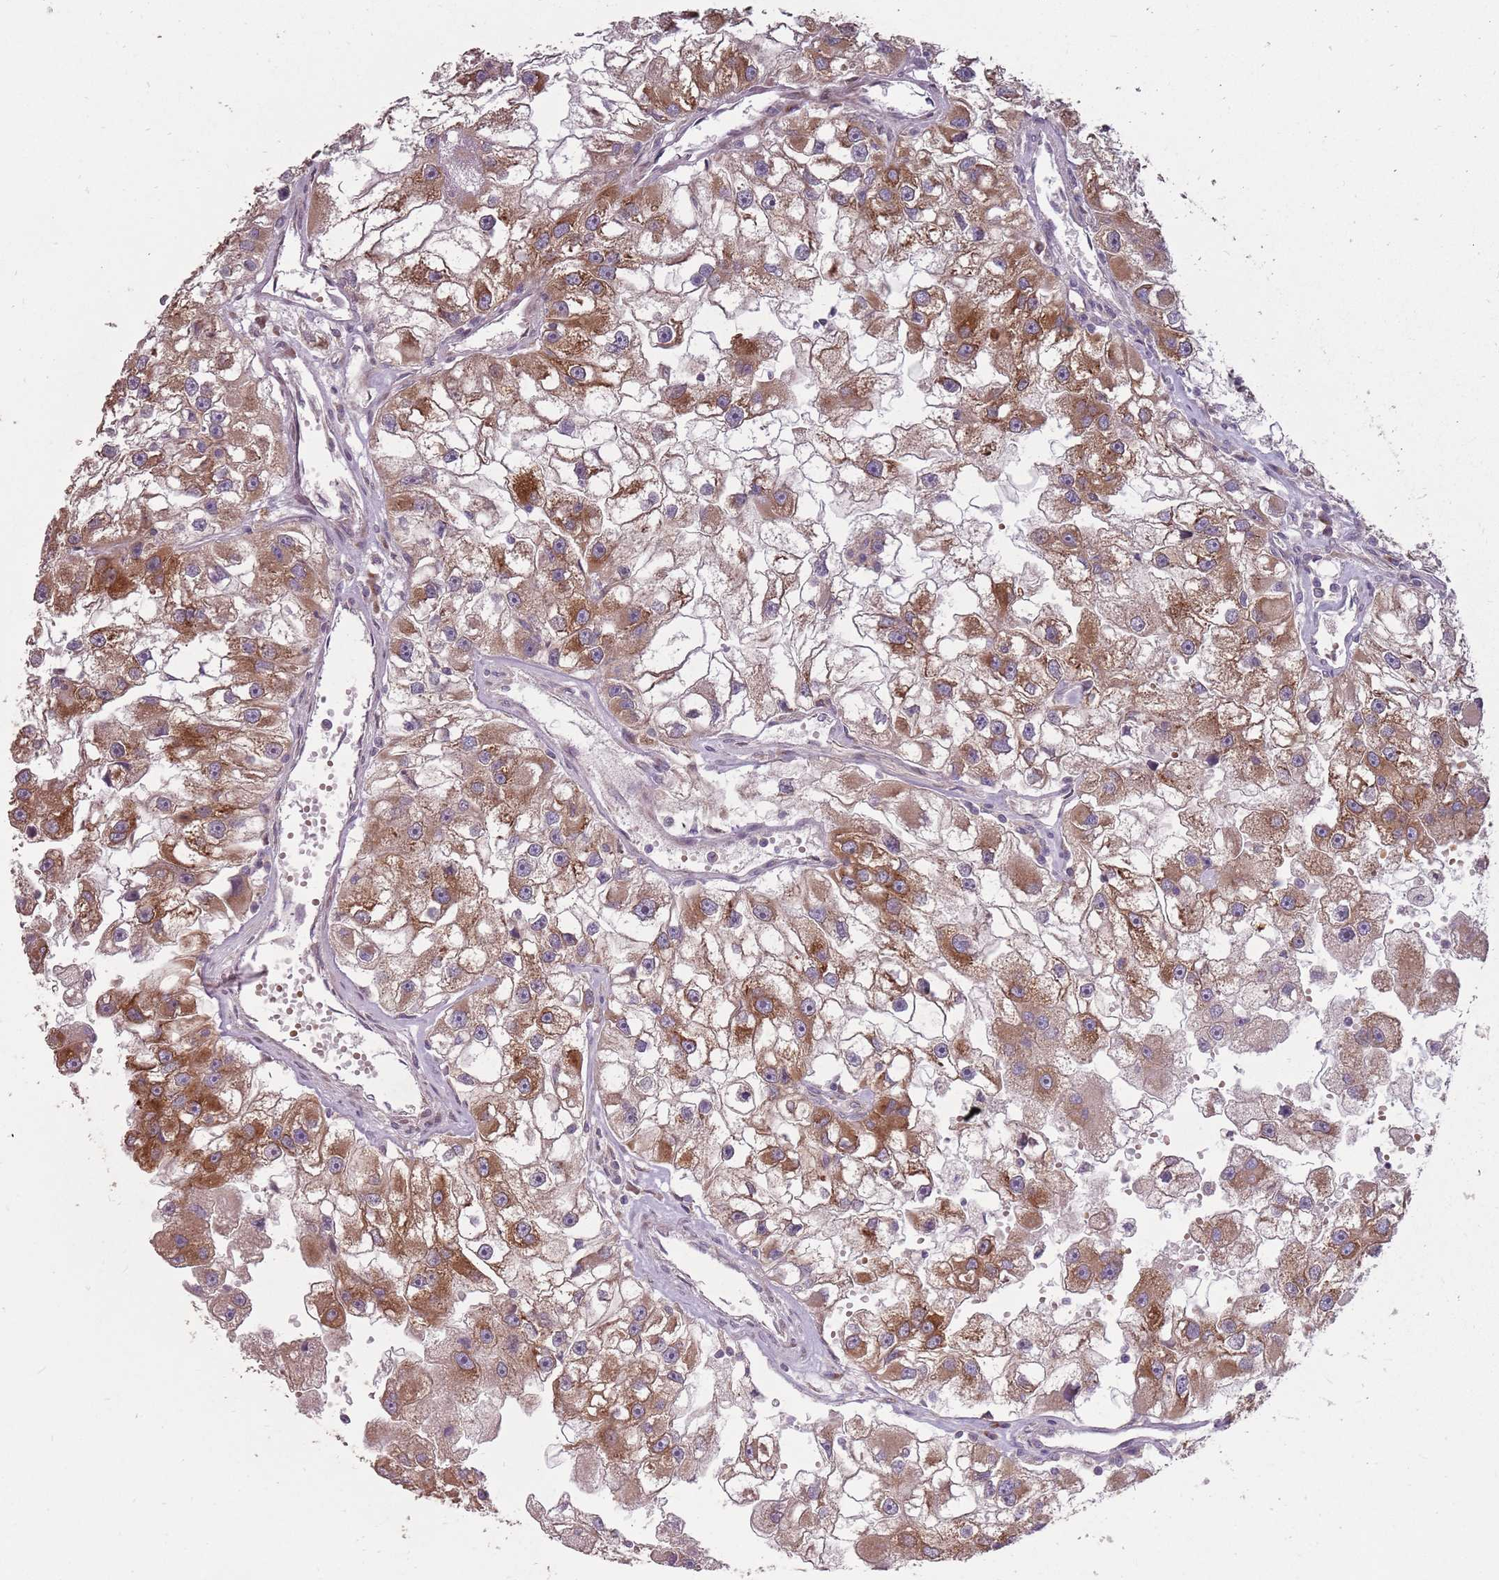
{"staining": {"intensity": "strong", "quantity": ">75%", "location": "cytoplasmic/membranous"}, "tissue": "renal cancer", "cell_type": "Tumor cells", "image_type": "cancer", "snomed": [{"axis": "morphology", "description": "Adenocarcinoma, NOS"}, {"axis": "topography", "description": "Kidney"}], "caption": "Tumor cells reveal high levels of strong cytoplasmic/membranous expression in about >75% of cells in human adenocarcinoma (renal).", "gene": "PLD6", "patient": {"sex": "male", "age": 63}}